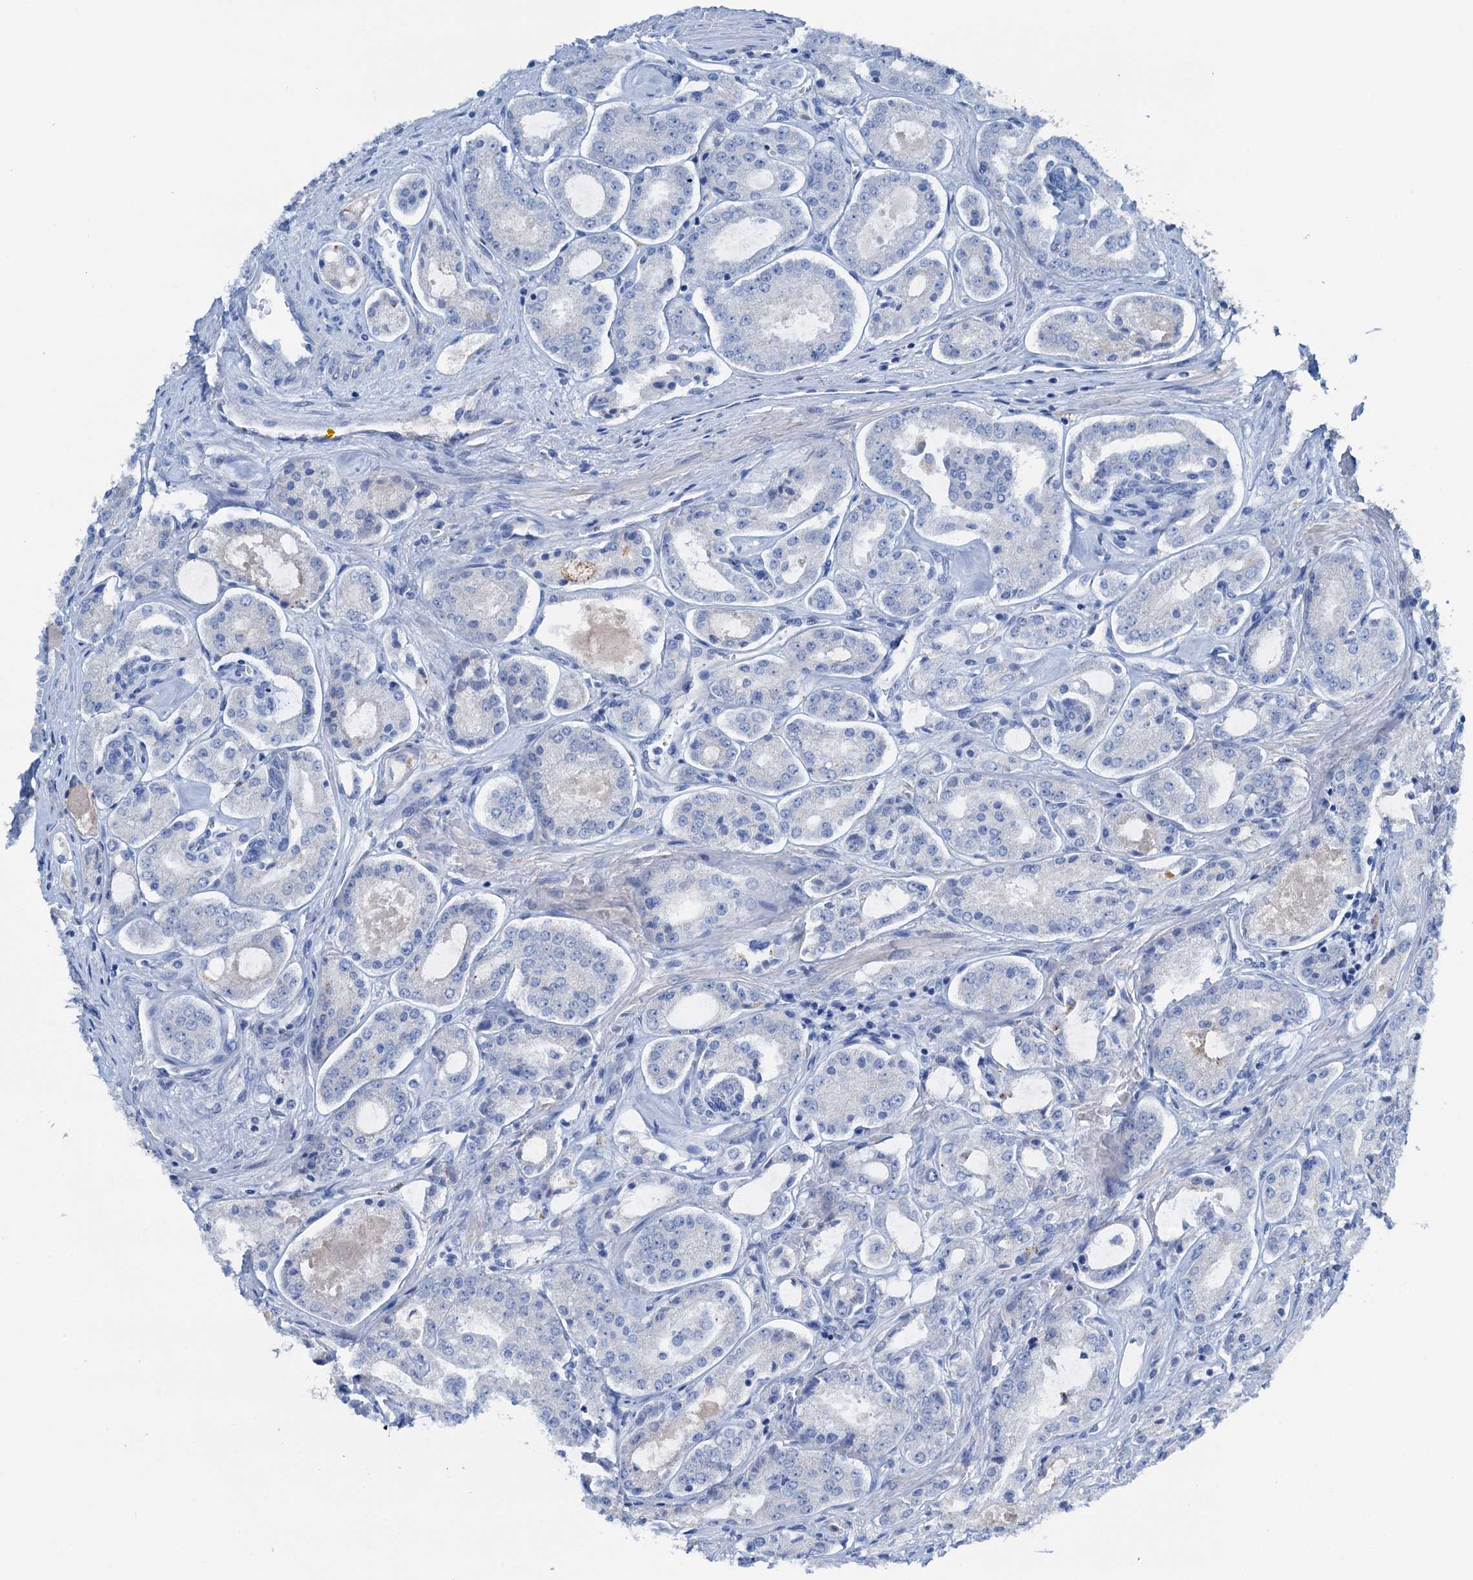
{"staining": {"intensity": "negative", "quantity": "none", "location": "none"}, "tissue": "prostate cancer", "cell_type": "Tumor cells", "image_type": "cancer", "snomed": [{"axis": "morphology", "description": "Adenocarcinoma, Low grade"}, {"axis": "topography", "description": "Prostate"}], "caption": "High power microscopy image of an IHC photomicrograph of prostate cancer (adenocarcinoma (low-grade)), revealing no significant positivity in tumor cells.", "gene": "C1QTNF4", "patient": {"sex": "male", "age": 68}}